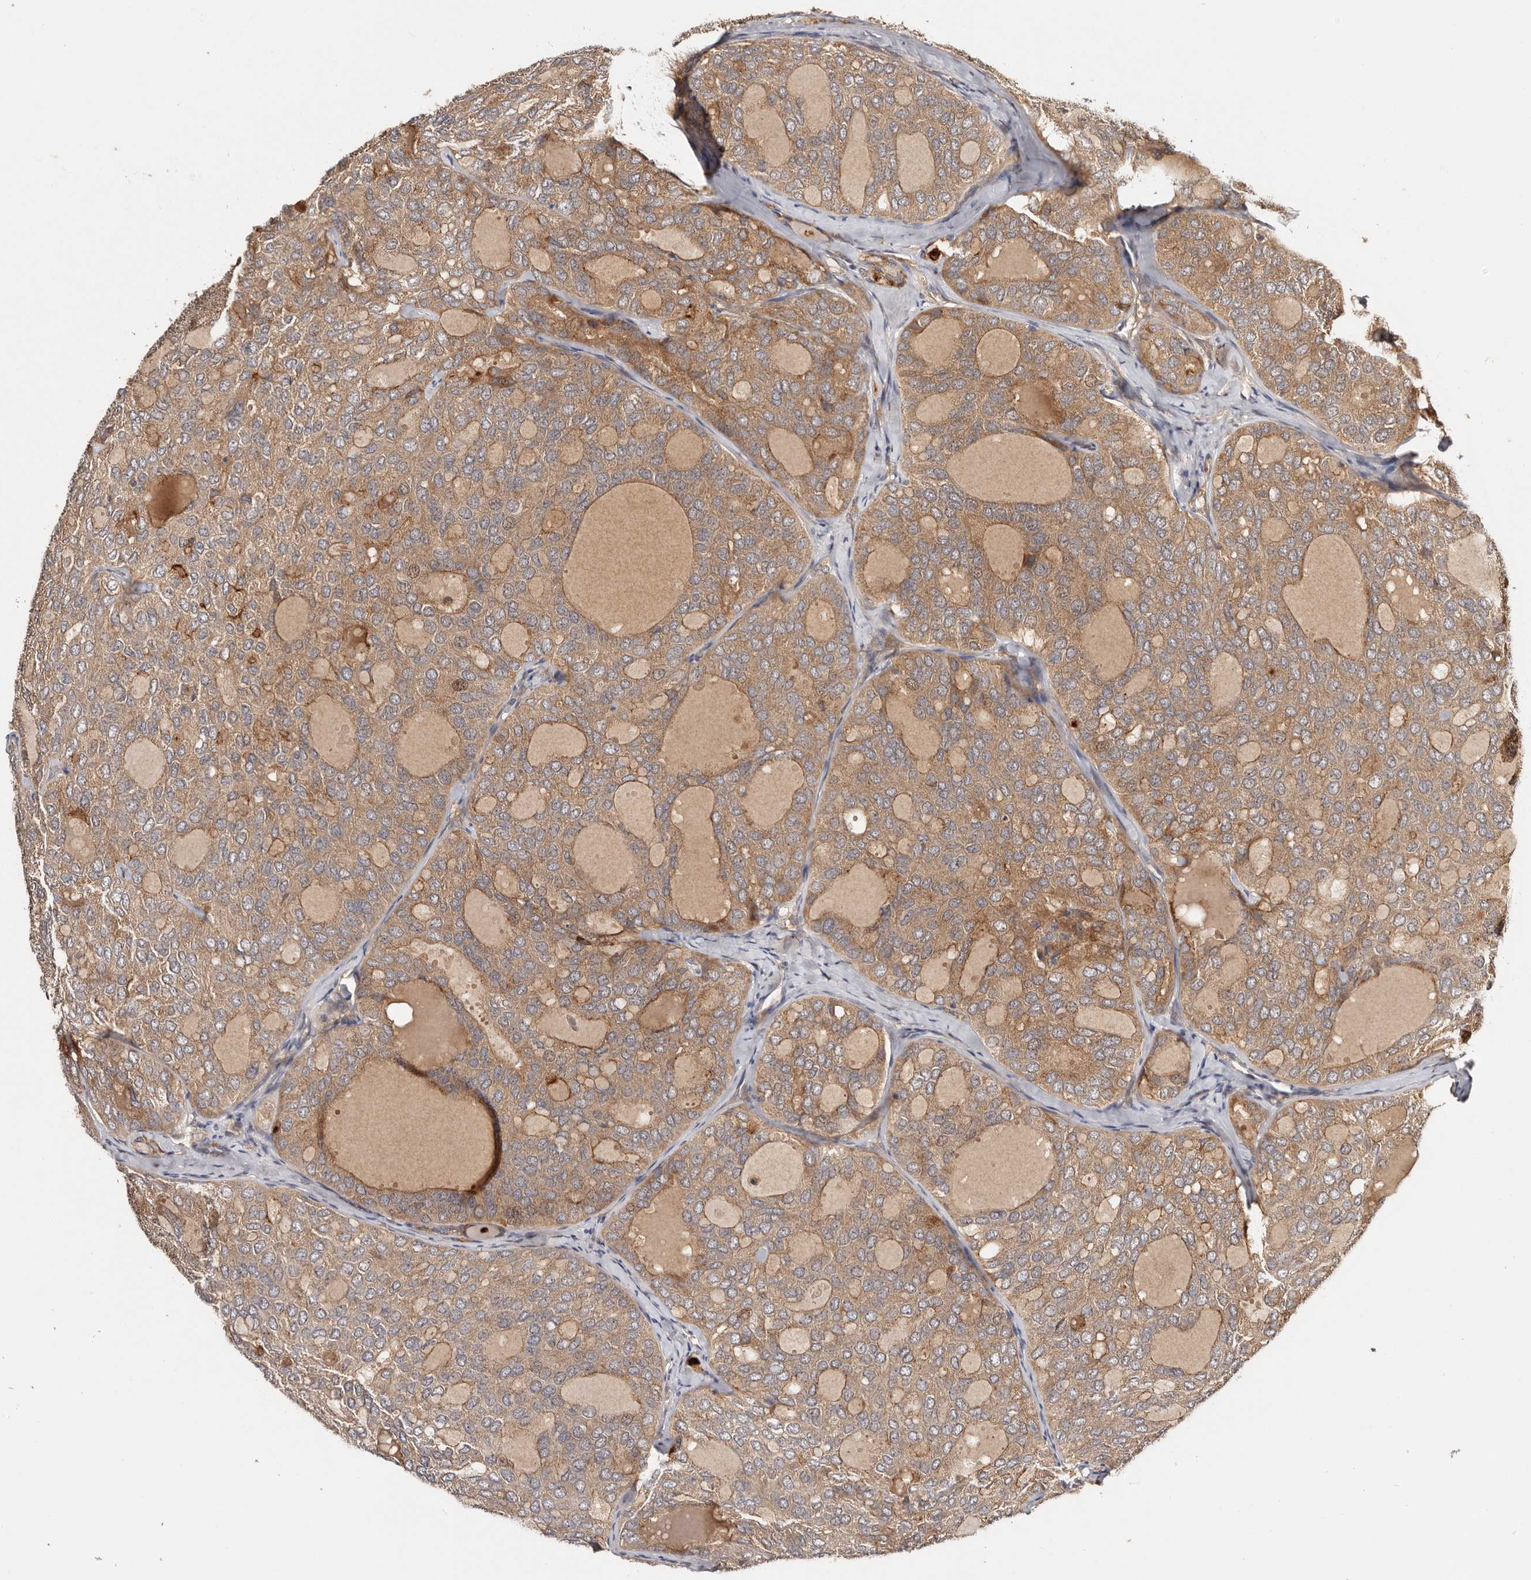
{"staining": {"intensity": "moderate", "quantity": ">75%", "location": "cytoplasmic/membranous"}, "tissue": "thyroid cancer", "cell_type": "Tumor cells", "image_type": "cancer", "snomed": [{"axis": "morphology", "description": "Follicular adenoma carcinoma, NOS"}, {"axis": "topography", "description": "Thyroid gland"}], "caption": "Immunohistochemical staining of thyroid cancer (follicular adenoma carcinoma) displays medium levels of moderate cytoplasmic/membranous protein expression in about >75% of tumor cells.", "gene": "PKIB", "patient": {"sex": "male", "age": 75}}